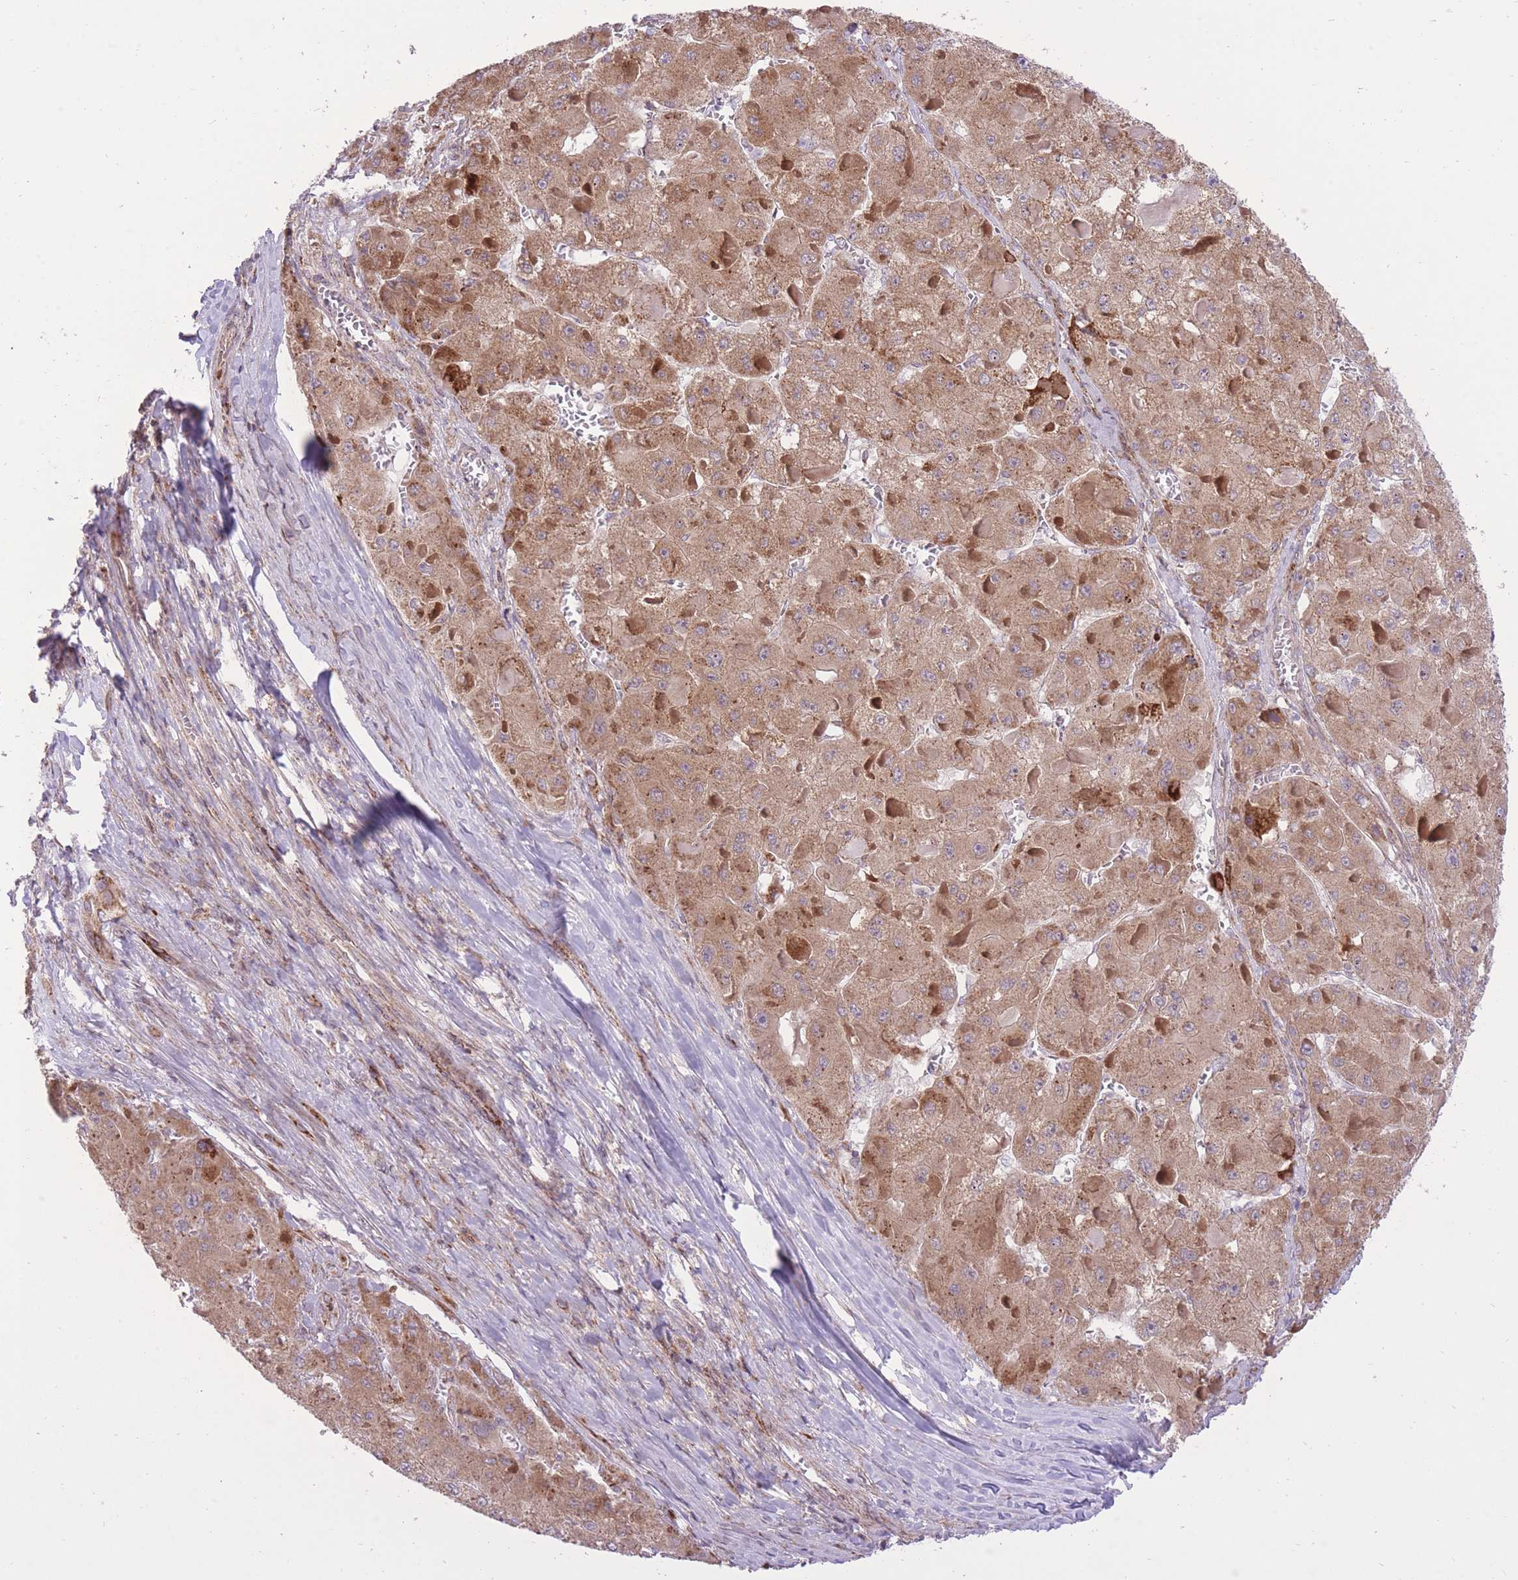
{"staining": {"intensity": "moderate", "quantity": ">75%", "location": "cytoplasmic/membranous"}, "tissue": "liver cancer", "cell_type": "Tumor cells", "image_type": "cancer", "snomed": [{"axis": "morphology", "description": "Carcinoma, Hepatocellular, NOS"}, {"axis": "topography", "description": "Liver"}], "caption": "Human liver hepatocellular carcinoma stained for a protein (brown) displays moderate cytoplasmic/membranous positive positivity in about >75% of tumor cells.", "gene": "SLC4A4", "patient": {"sex": "female", "age": 73}}